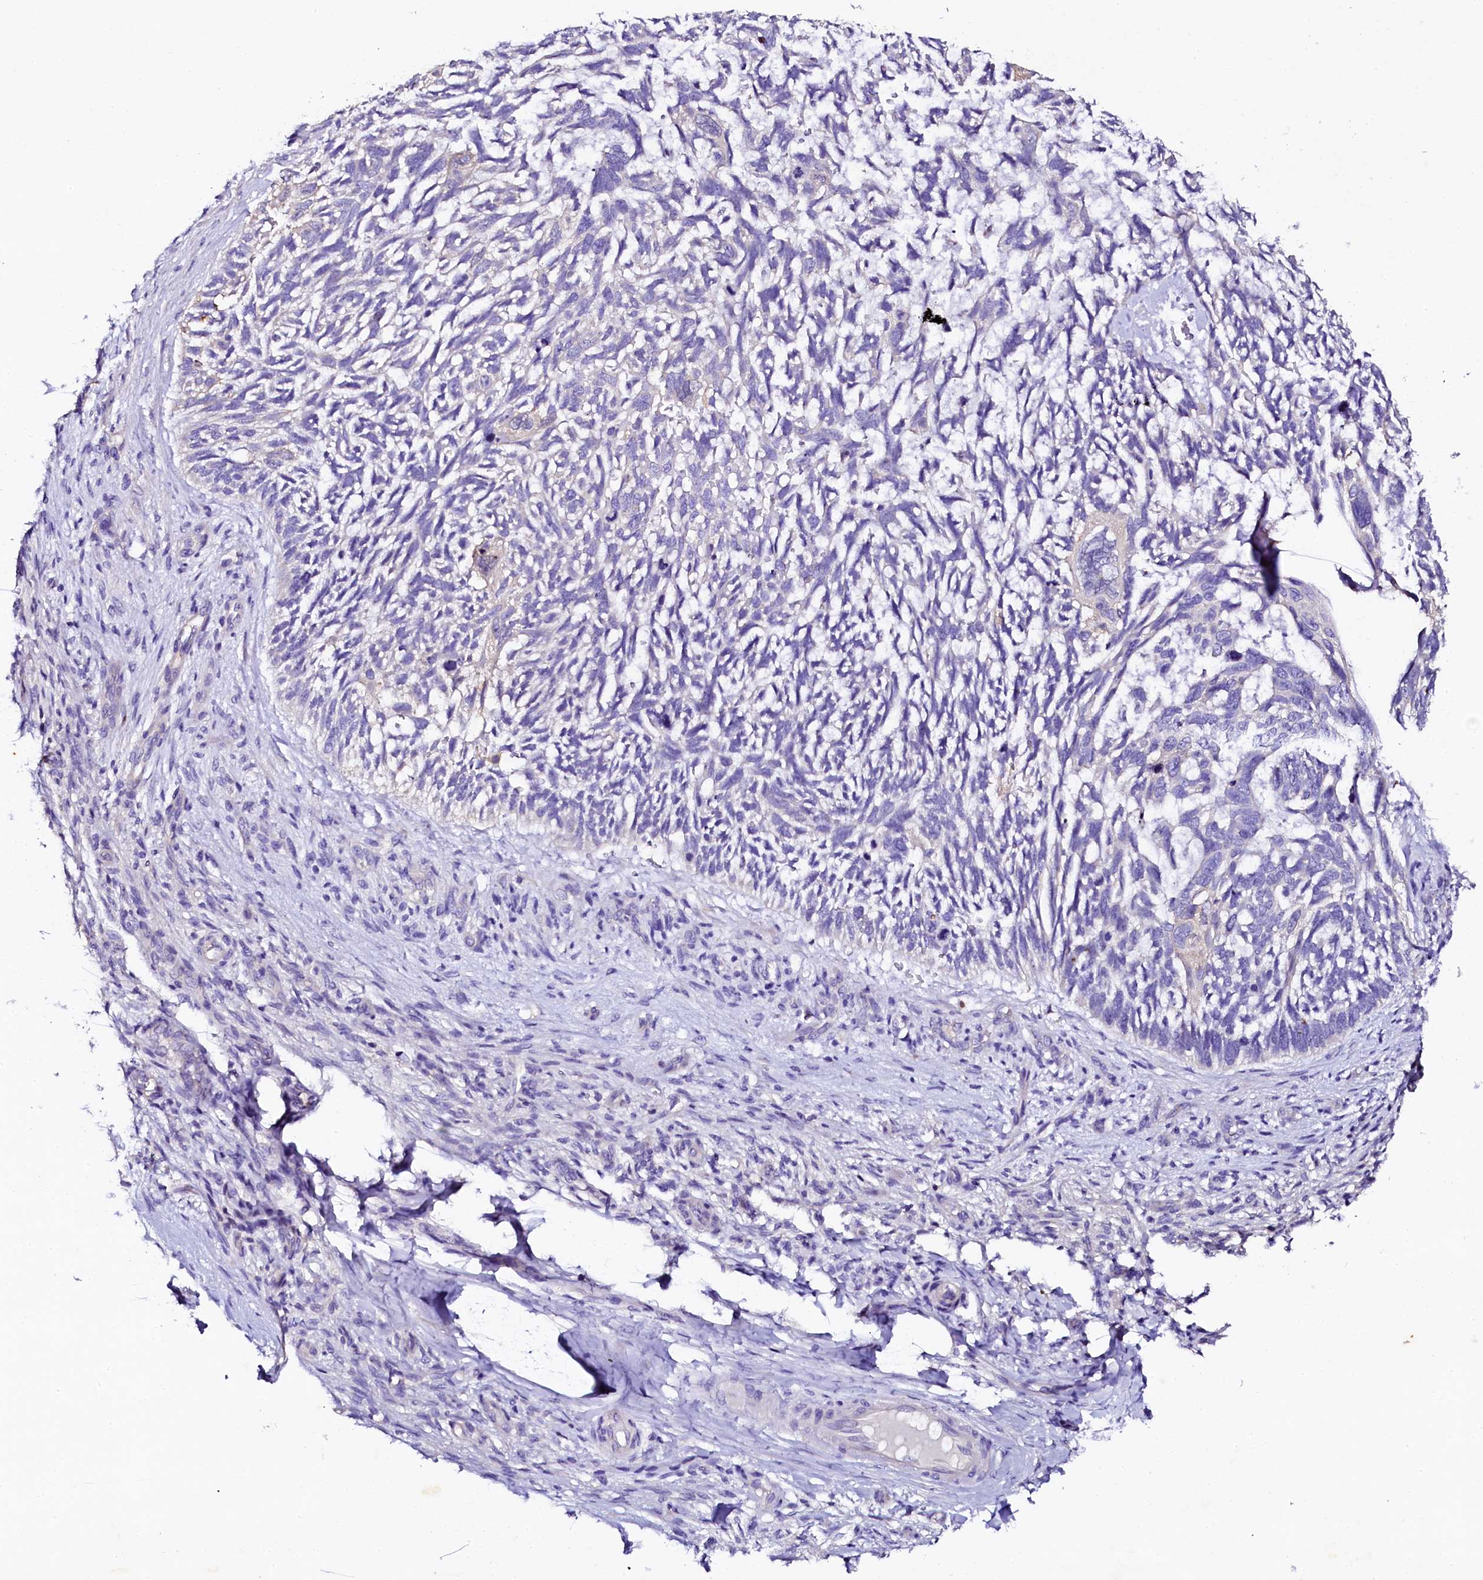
{"staining": {"intensity": "negative", "quantity": "none", "location": "none"}, "tissue": "skin cancer", "cell_type": "Tumor cells", "image_type": "cancer", "snomed": [{"axis": "morphology", "description": "Basal cell carcinoma"}, {"axis": "topography", "description": "Skin"}], "caption": "This micrograph is of skin cancer stained with IHC to label a protein in brown with the nuclei are counter-stained blue. There is no expression in tumor cells.", "gene": "NAA16", "patient": {"sex": "male", "age": 88}}